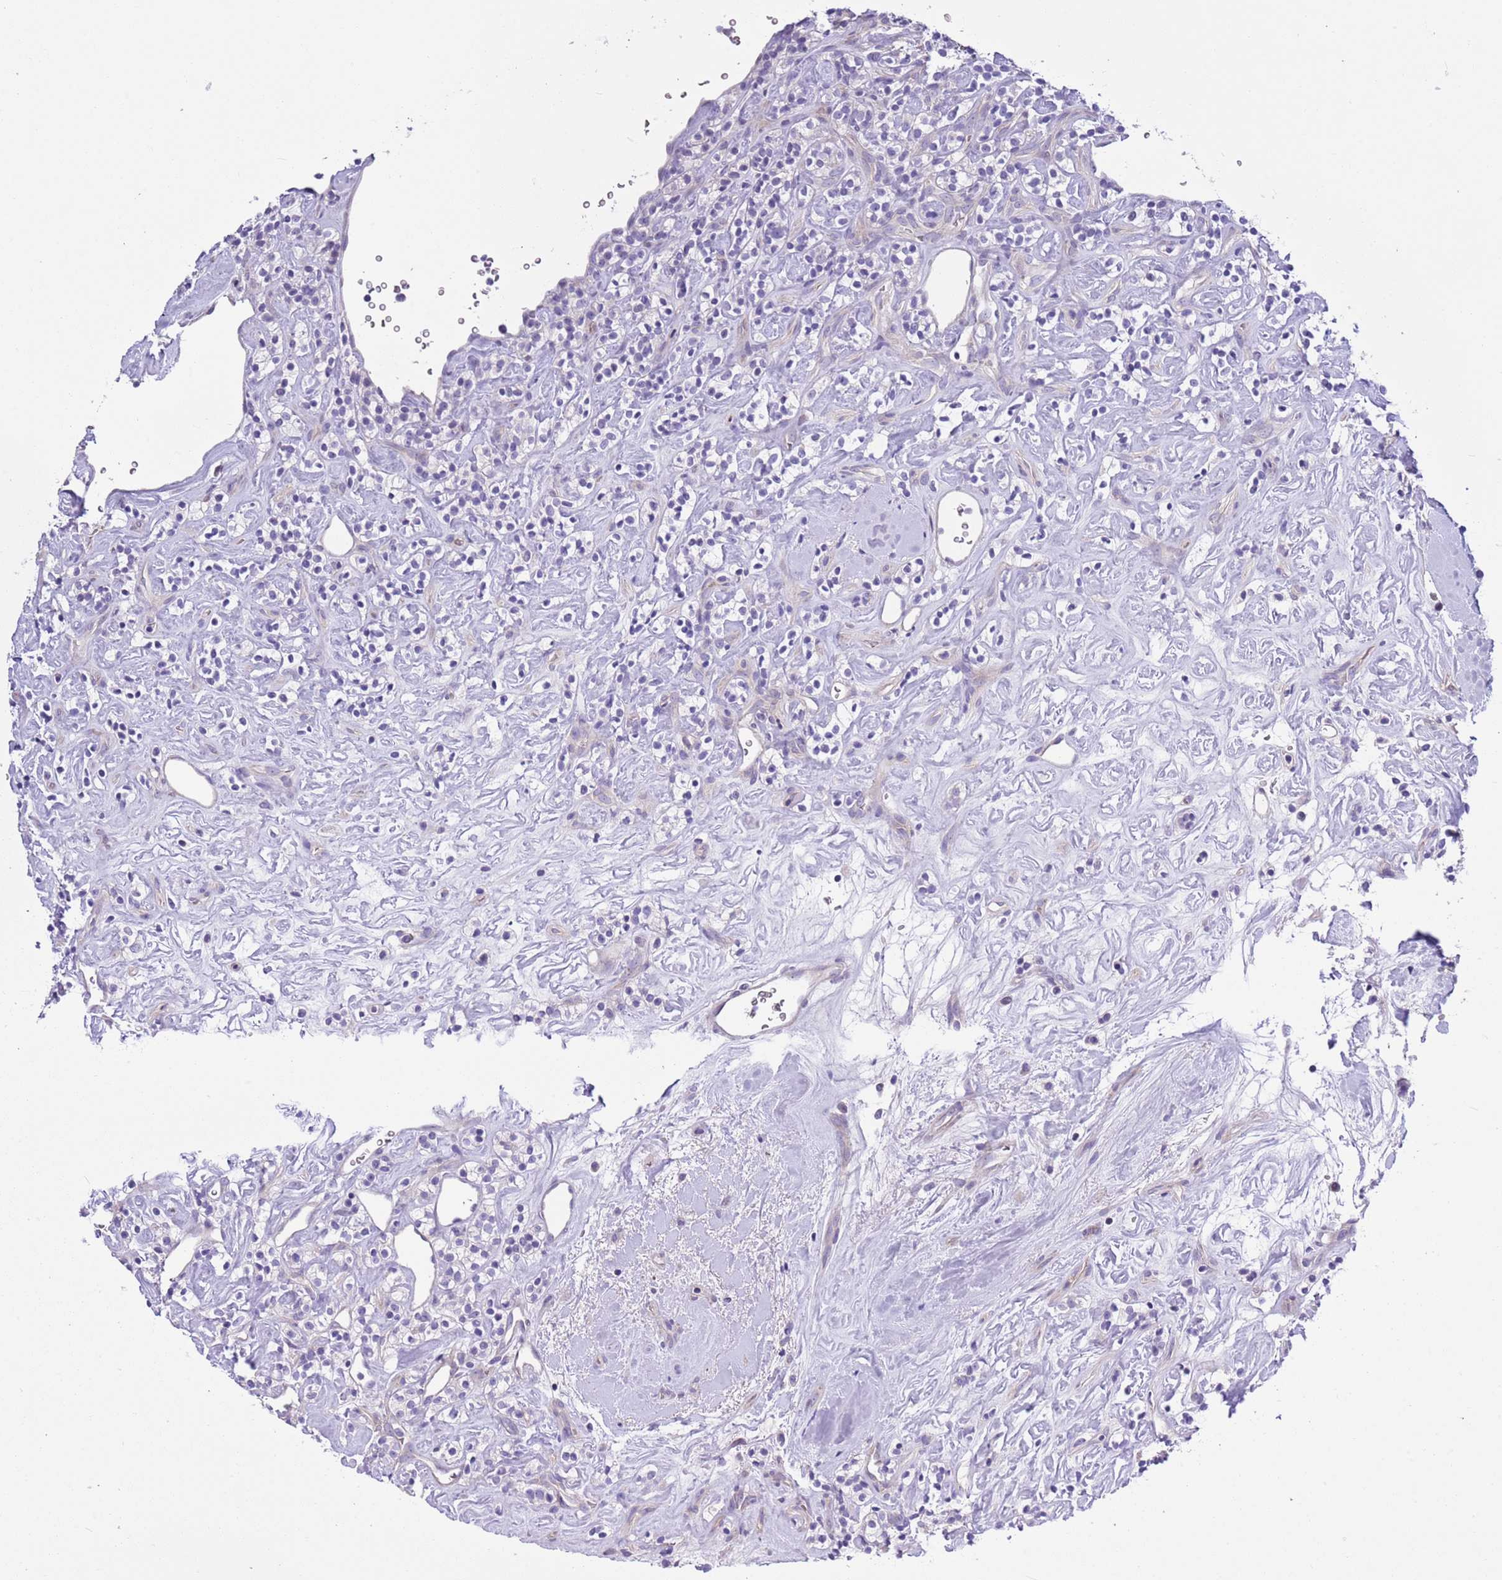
{"staining": {"intensity": "negative", "quantity": "none", "location": "none"}, "tissue": "renal cancer", "cell_type": "Tumor cells", "image_type": "cancer", "snomed": [{"axis": "morphology", "description": "Adenocarcinoma, NOS"}, {"axis": "topography", "description": "Kidney"}], "caption": "This is an immunohistochemistry photomicrograph of renal cancer. There is no expression in tumor cells.", "gene": "NET1", "patient": {"sex": "male", "age": 77}}